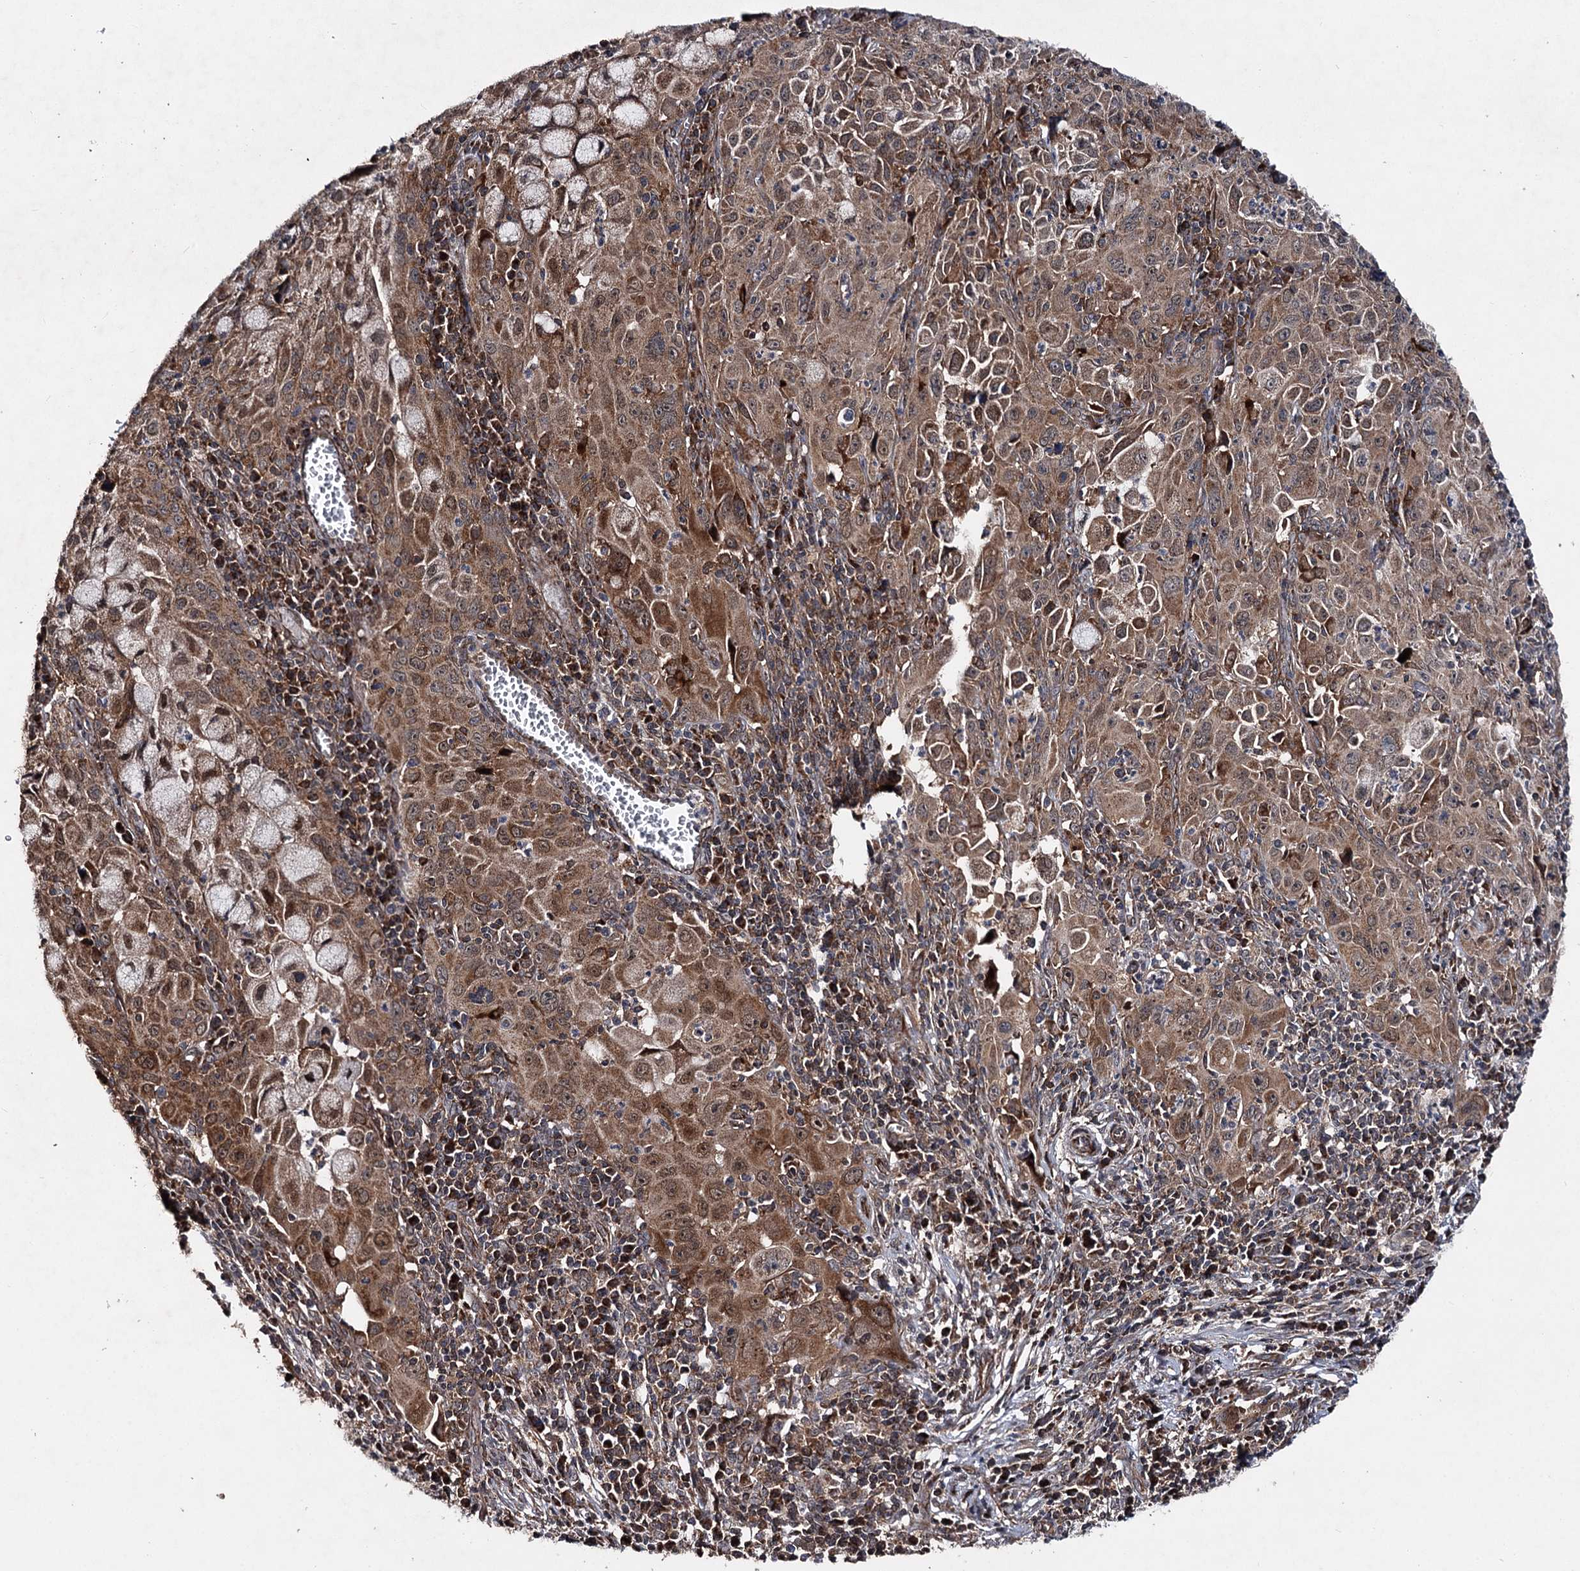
{"staining": {"intensity": "moderate", "quantity": ">75%", "location": "cytoplasmic/membranous,nuclear"}, "tissue": "cervical cancer", "cell_type": "Tumor cells", "image_type": "cancer", "snomed": [{"axis": "morphology", "description": "Squamous cell carcinoma, NOS"}, {"axis": "topography", "description": "Cervix"}], "caption": "Tumor cells display moderate cytoplasmic/membranous and nuclear expression in approximately >75% of cells in cervical cancer (squamous cell carcinoma).", "gene": "MINDY3", "patient": {"sex": "female", "age": 42}}